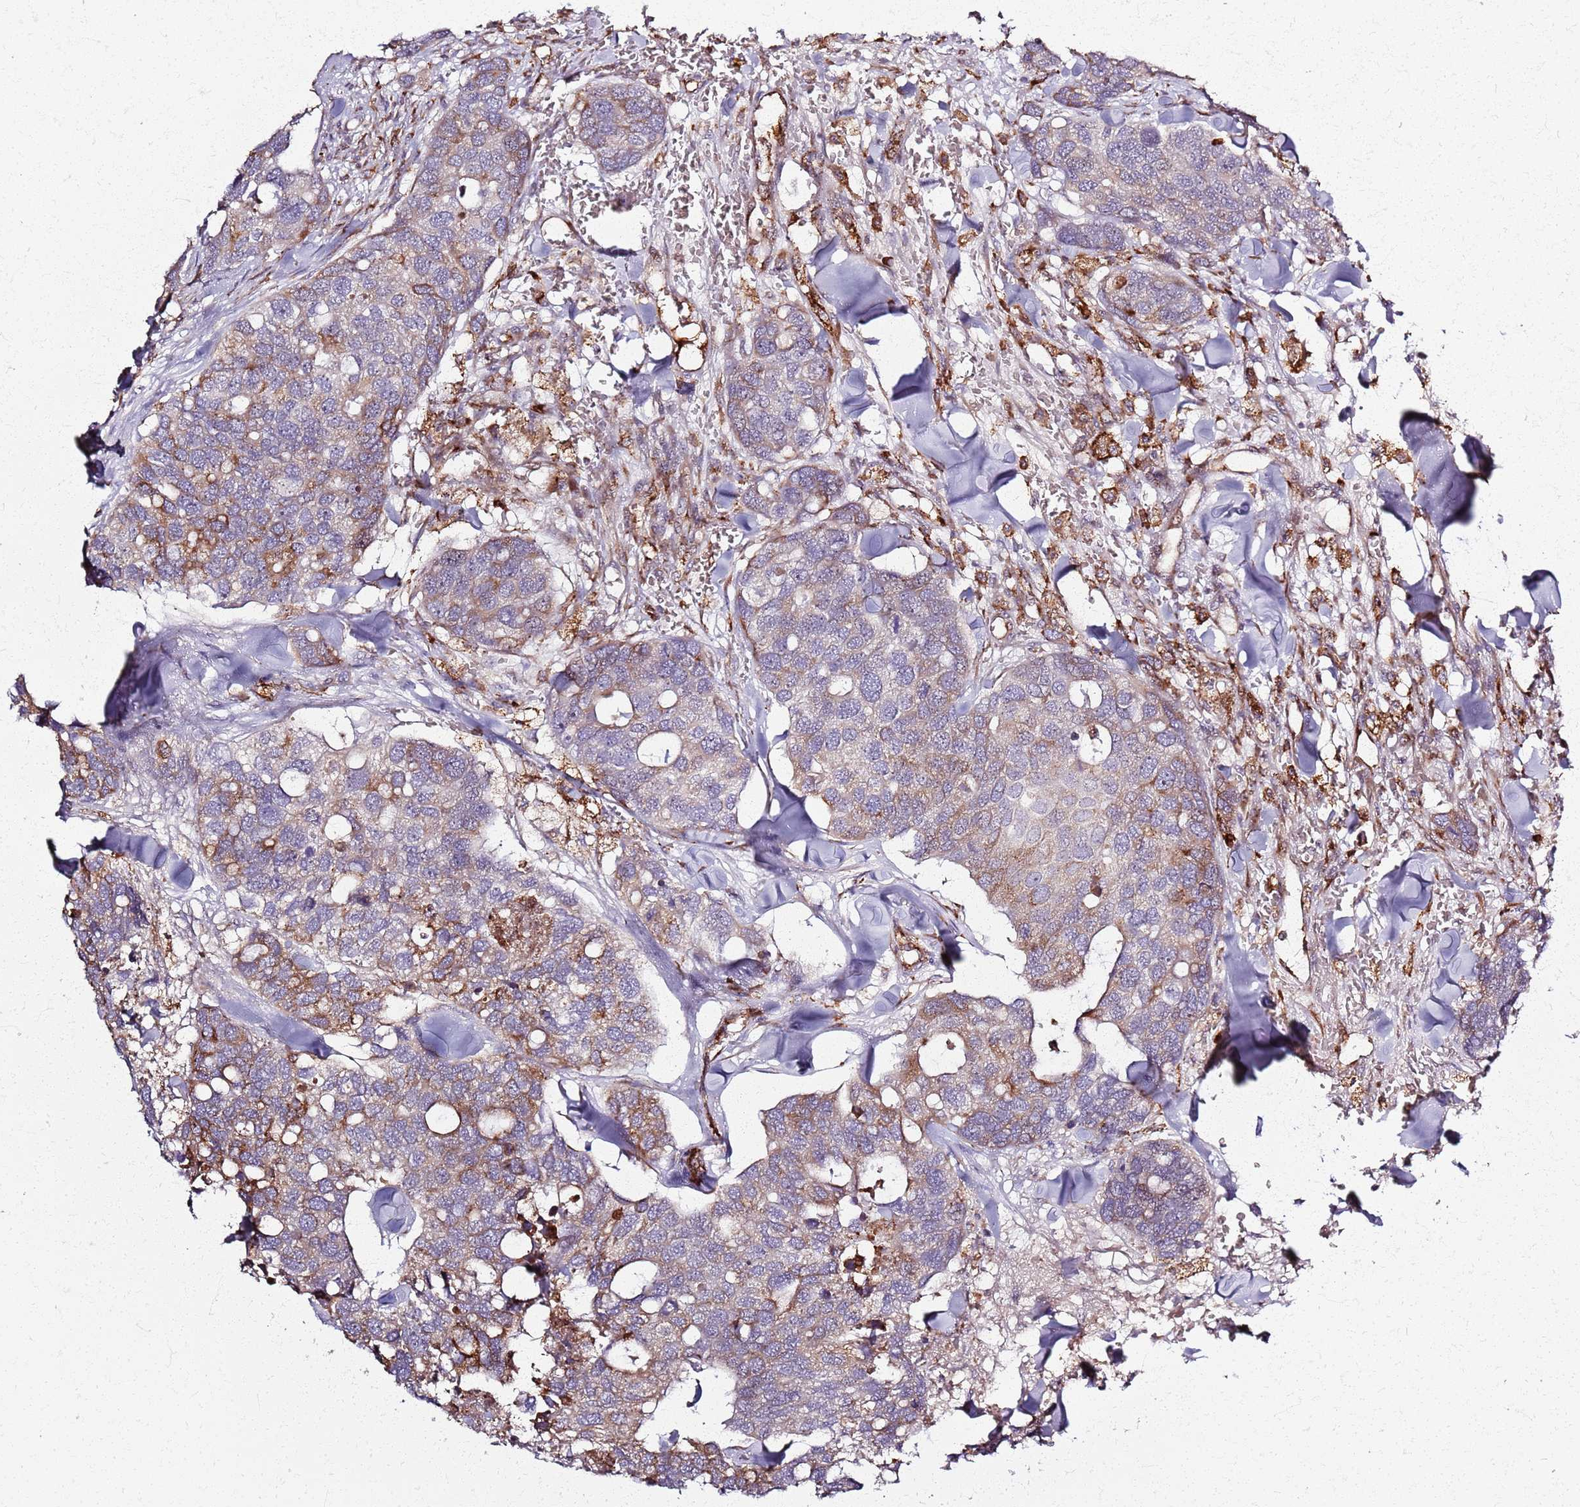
{"staining": {"intensity": "weak", "quantity": "25%-75%", "location": "cytoplasmic/membranous"}, "tissue": "breast cancer", "cell_type": "Tumor cells", "image_type": "cancer", "snomed": [{"axis": "morphology", "description": "Duct carcinoma"}, {"axis": "topography", "description": "Breast"}], "caption": "Immunohistochemical staining of breast invasive ductal carcinoma displays low levels of weak cytoplasmic/membranous expression in approximately 25%-75% of tumor cells. (Stains: DAB in brown, nuclei in blue, Microscopy: brightfield microscopy at high magnification).", "gene": "KRI1", "patient": {"sex": "female", "age": 83}}